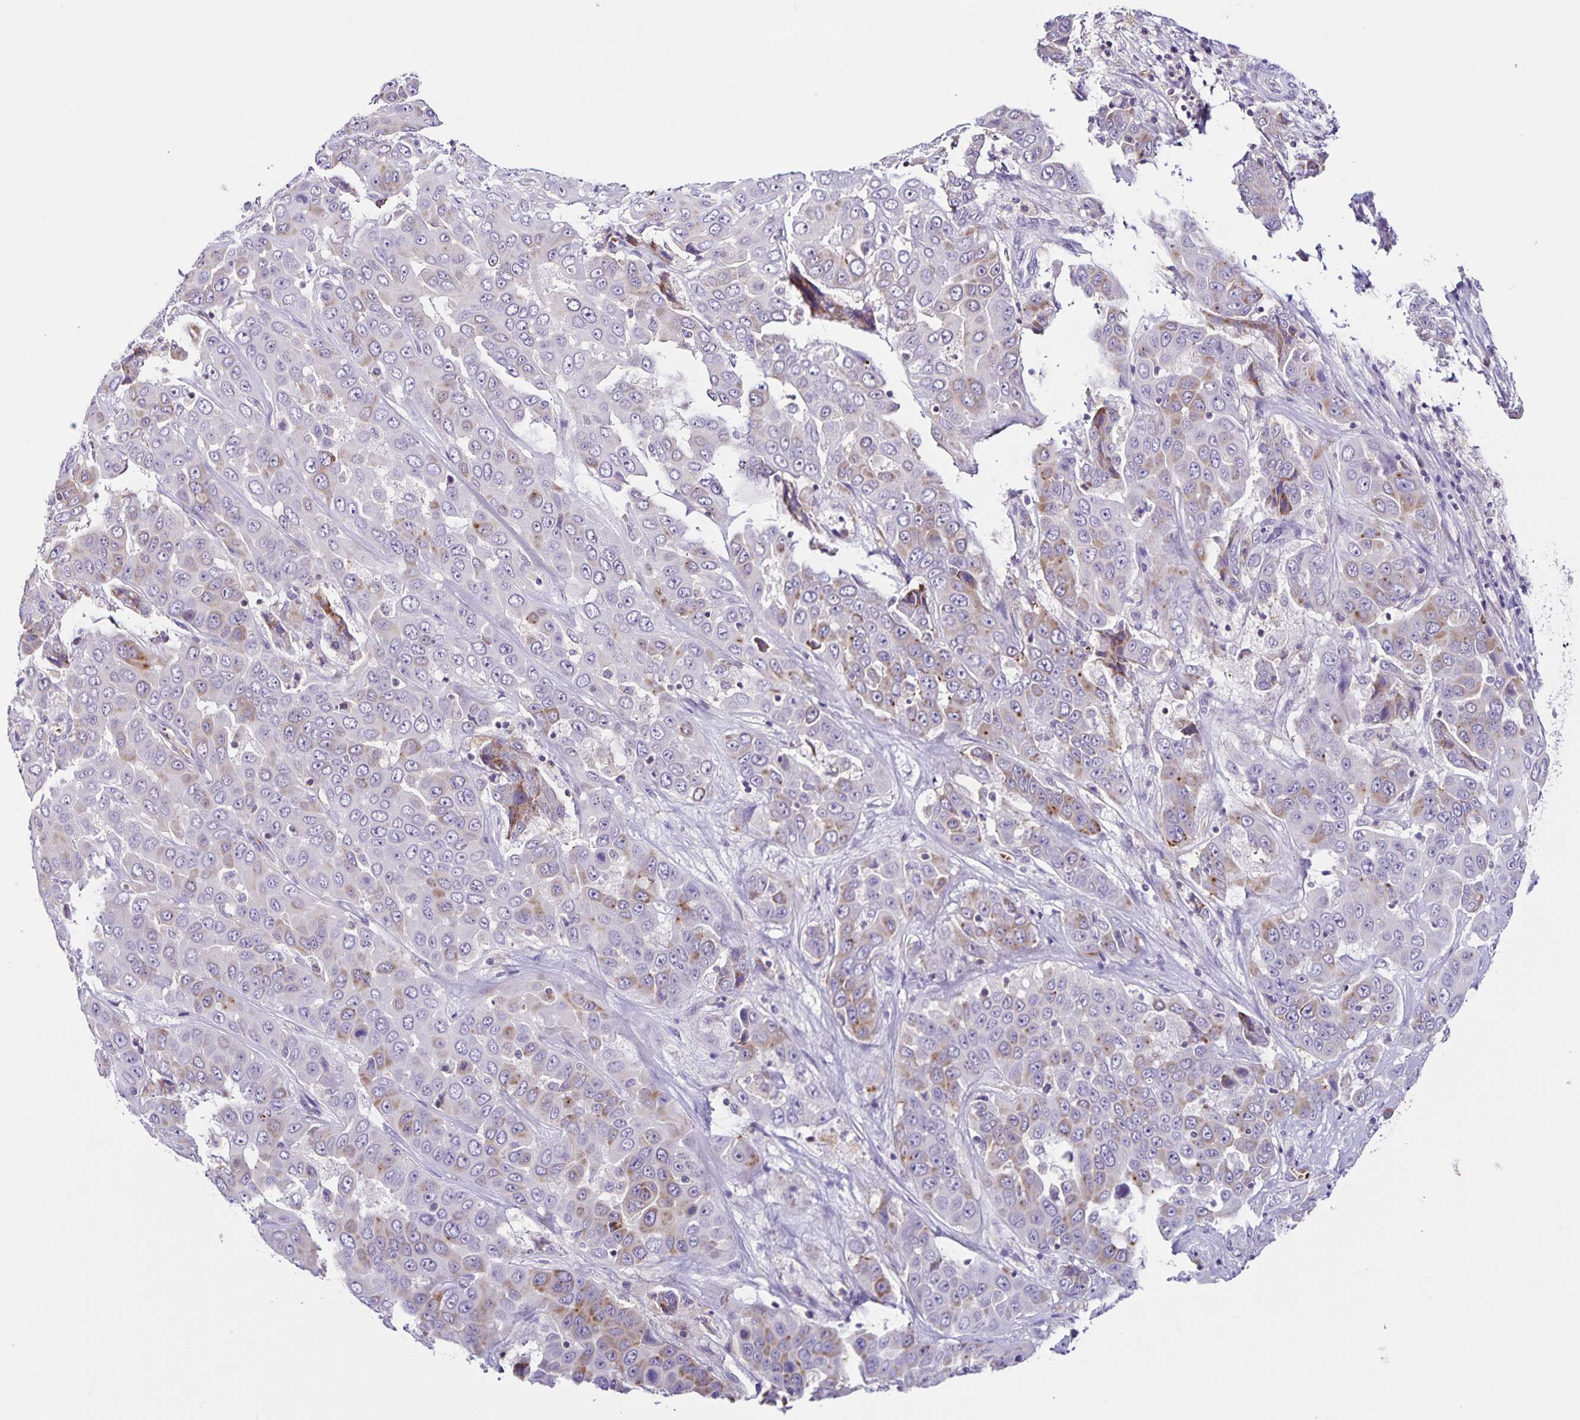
{"staining": {"intensity": "weak", "quantity": "<25%", "location": "cytoplasmic/membranous"}, "tissue": "liver cancer", "cell_type": "Tumor cells", "image_type": "cancer", "snomed": [{"axis": "morphology", "description": "Cholangiocarcinoma"}, {"axis": "topography", "description": "Liver"}], "caption": "Cholangiocarcinoma (liver) was stained to show a protein in brown. There is no significant expression in tumor cells.", "gene": "STPG4", "patient": {"sex": "female", "age": 52}}